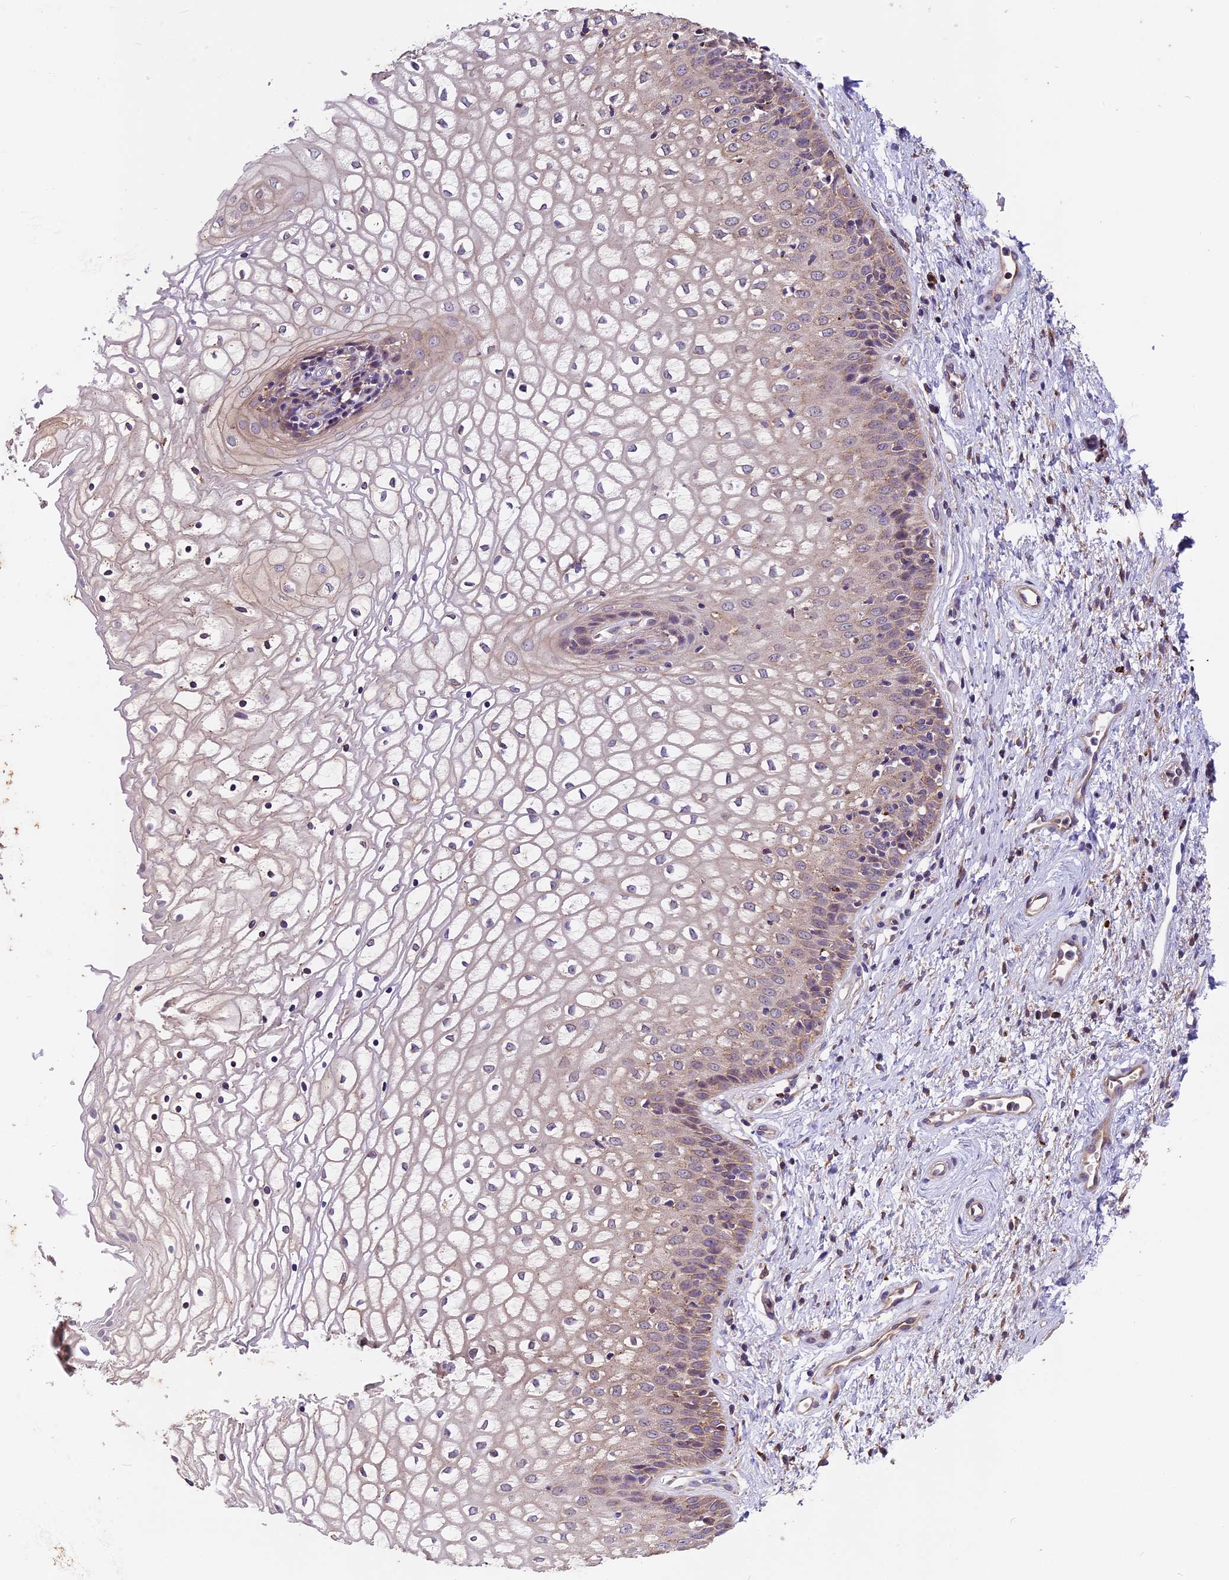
{"staining": {"intensity": "moderate", "quantity": "<25%", "location": "cytoplasmic/membranous"}, "tissue": "vagina", "cell_type": "Squamous epithelial cells", "image_type": "normal", "snomed": [{"axis": "morphology", "description": "Normal tissue, NOS"}, {"axis": "topography", "description": "Vagina"}], "caption": "Moderate cytoplasmic/membranous positivity for a protein is identified in approximately <25% of squamous epithelial cells of benign vagina using immunohistochemistry.", "gene": "COPE", "patient": {"sex": "female", "age": 34}}